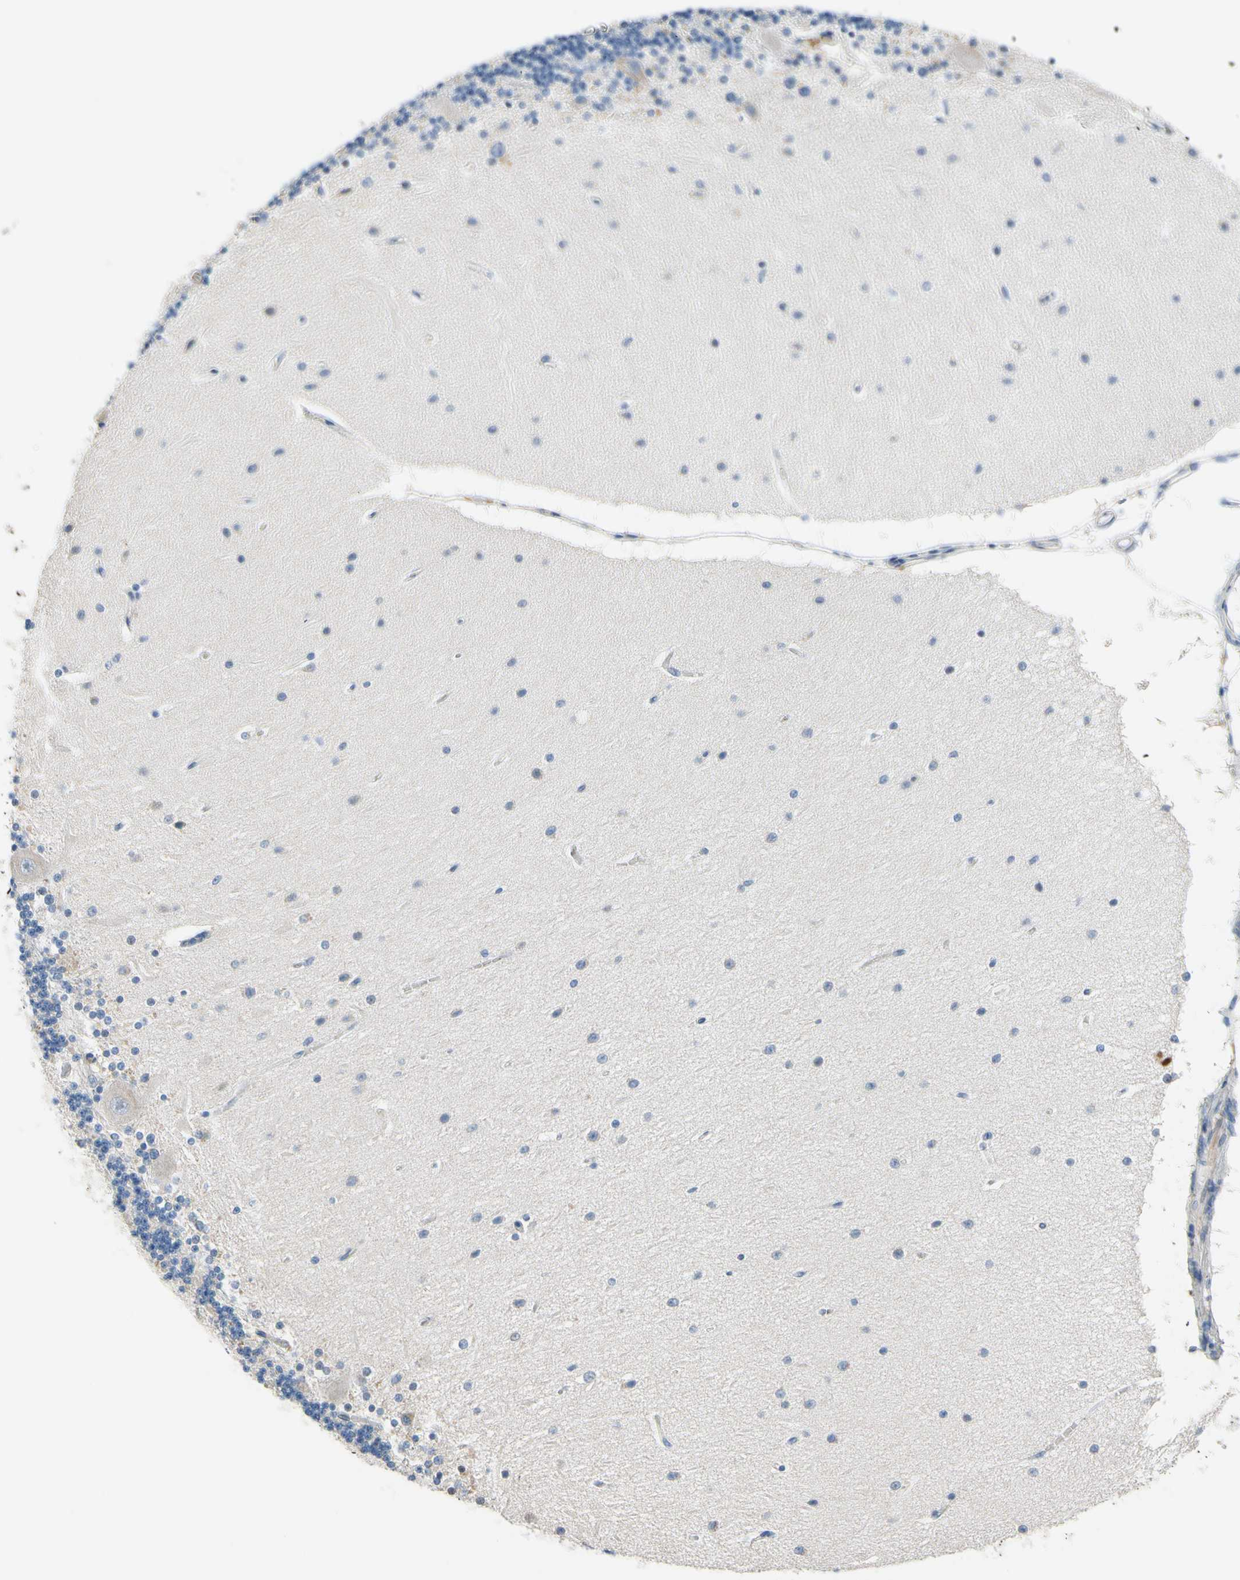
{"staining": {"intensity": "negative", "quantity": "none", "location": "none"}, "tissue": "cerebellum", "cell_type": "Cells in granular layer", "image_type": "normal", "snomed": [{"axis": "morphology", "description": "Normal tissue, NOS"}, {"axis": "topography", "description": "Cerebellum"}], "caption": "This is an immunohistochemistry image of normal cerebellum. There is no positivity in cells in granular layer.", "gene": "CKAP2", "patient": {"sex": "female", "age": 54}}